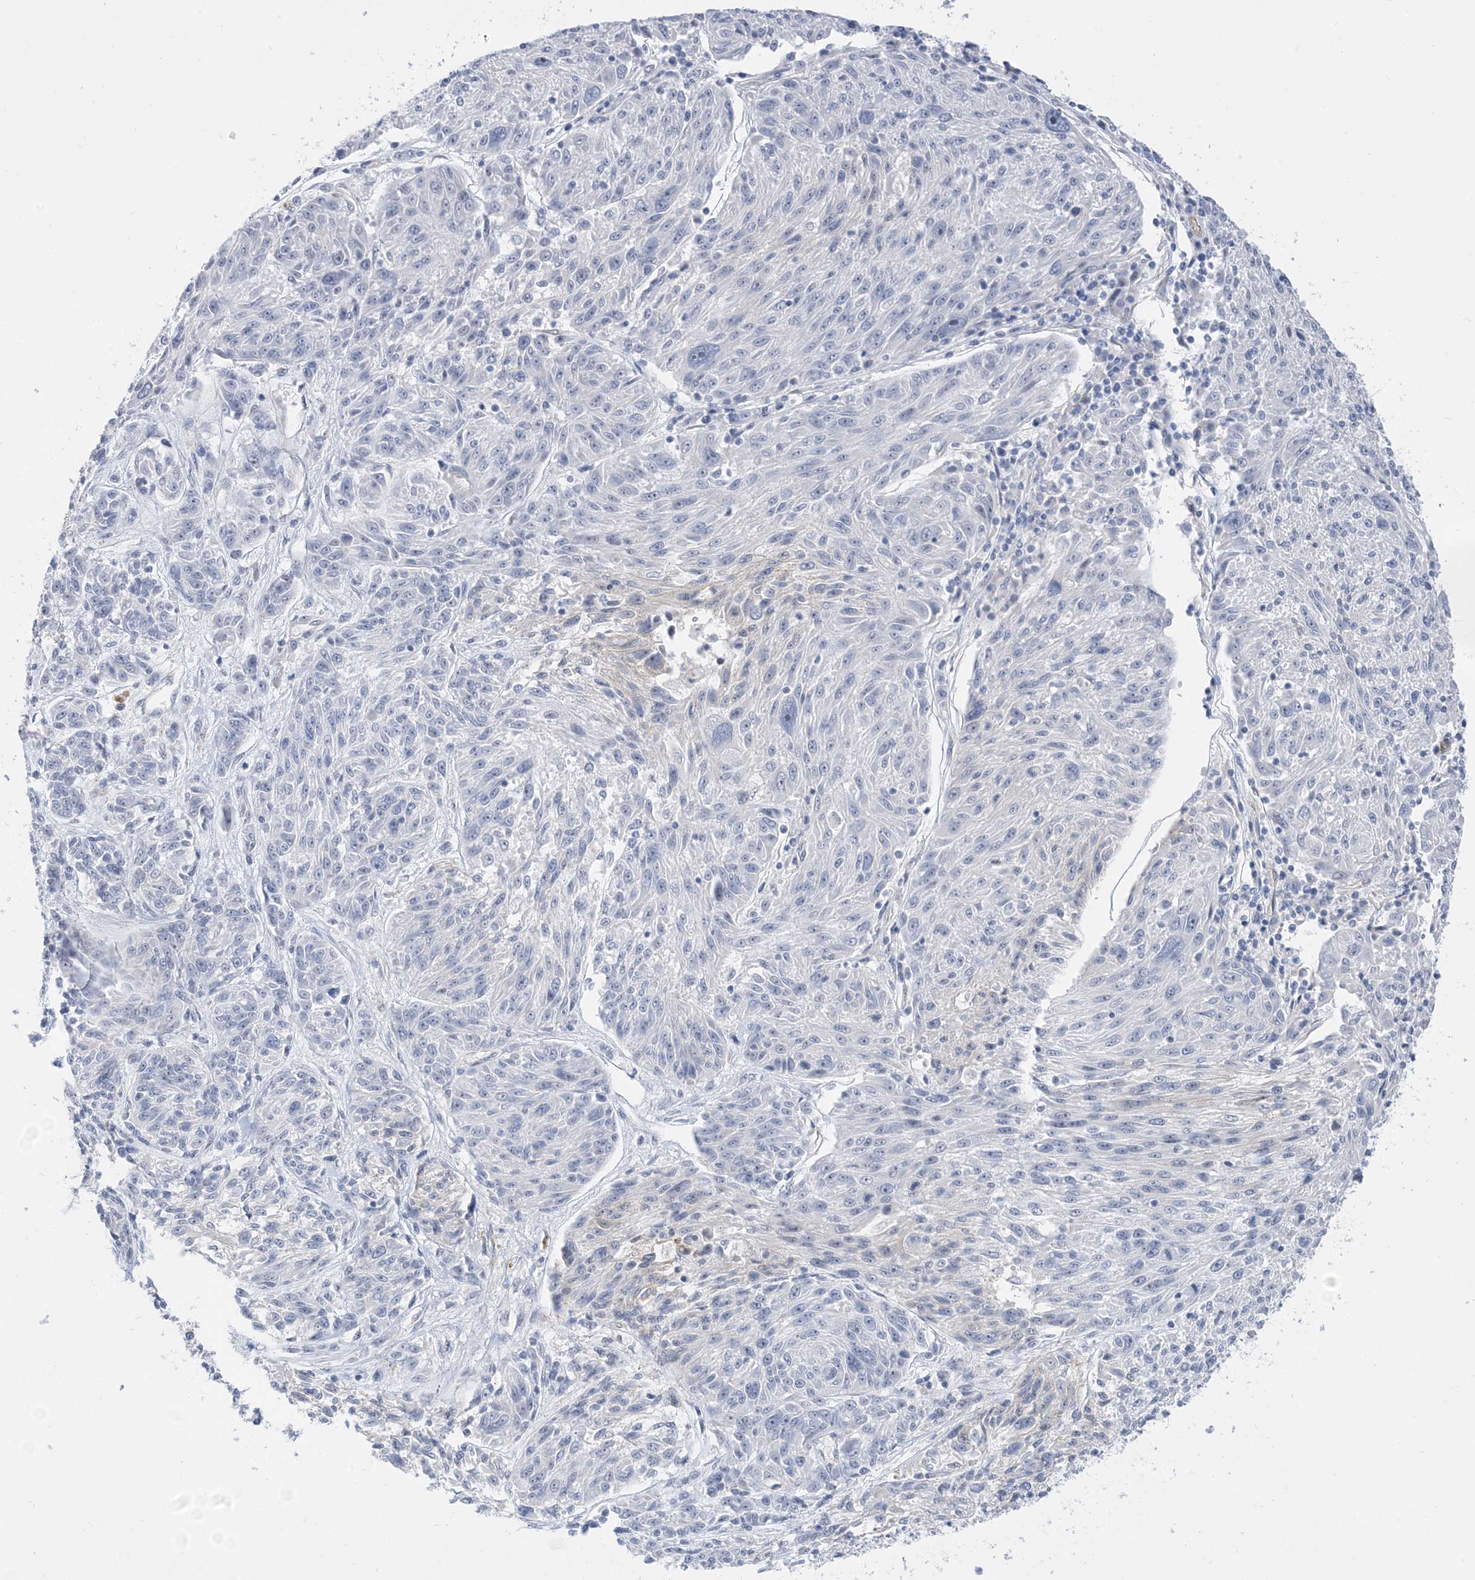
{"staining": {"intensity": "negative", "quantity": "none", "location": "none"}, "tissue": "melanoma", "cell_type": "Tumor cells", "image_type": "cancer", "snomed": [{"axis": "morphology", "description": "Malignant melanoma, NOS"}, {"axis": "topography", "description": "Skin"}], "caption": "IHC histopathology image of neoplastic tissue: malignant melanoma stained with DAB exhibits no significant protein positivity in tumor cells.", "gene": "IL36B", "patient": {"sex": "male", "age": 53}}